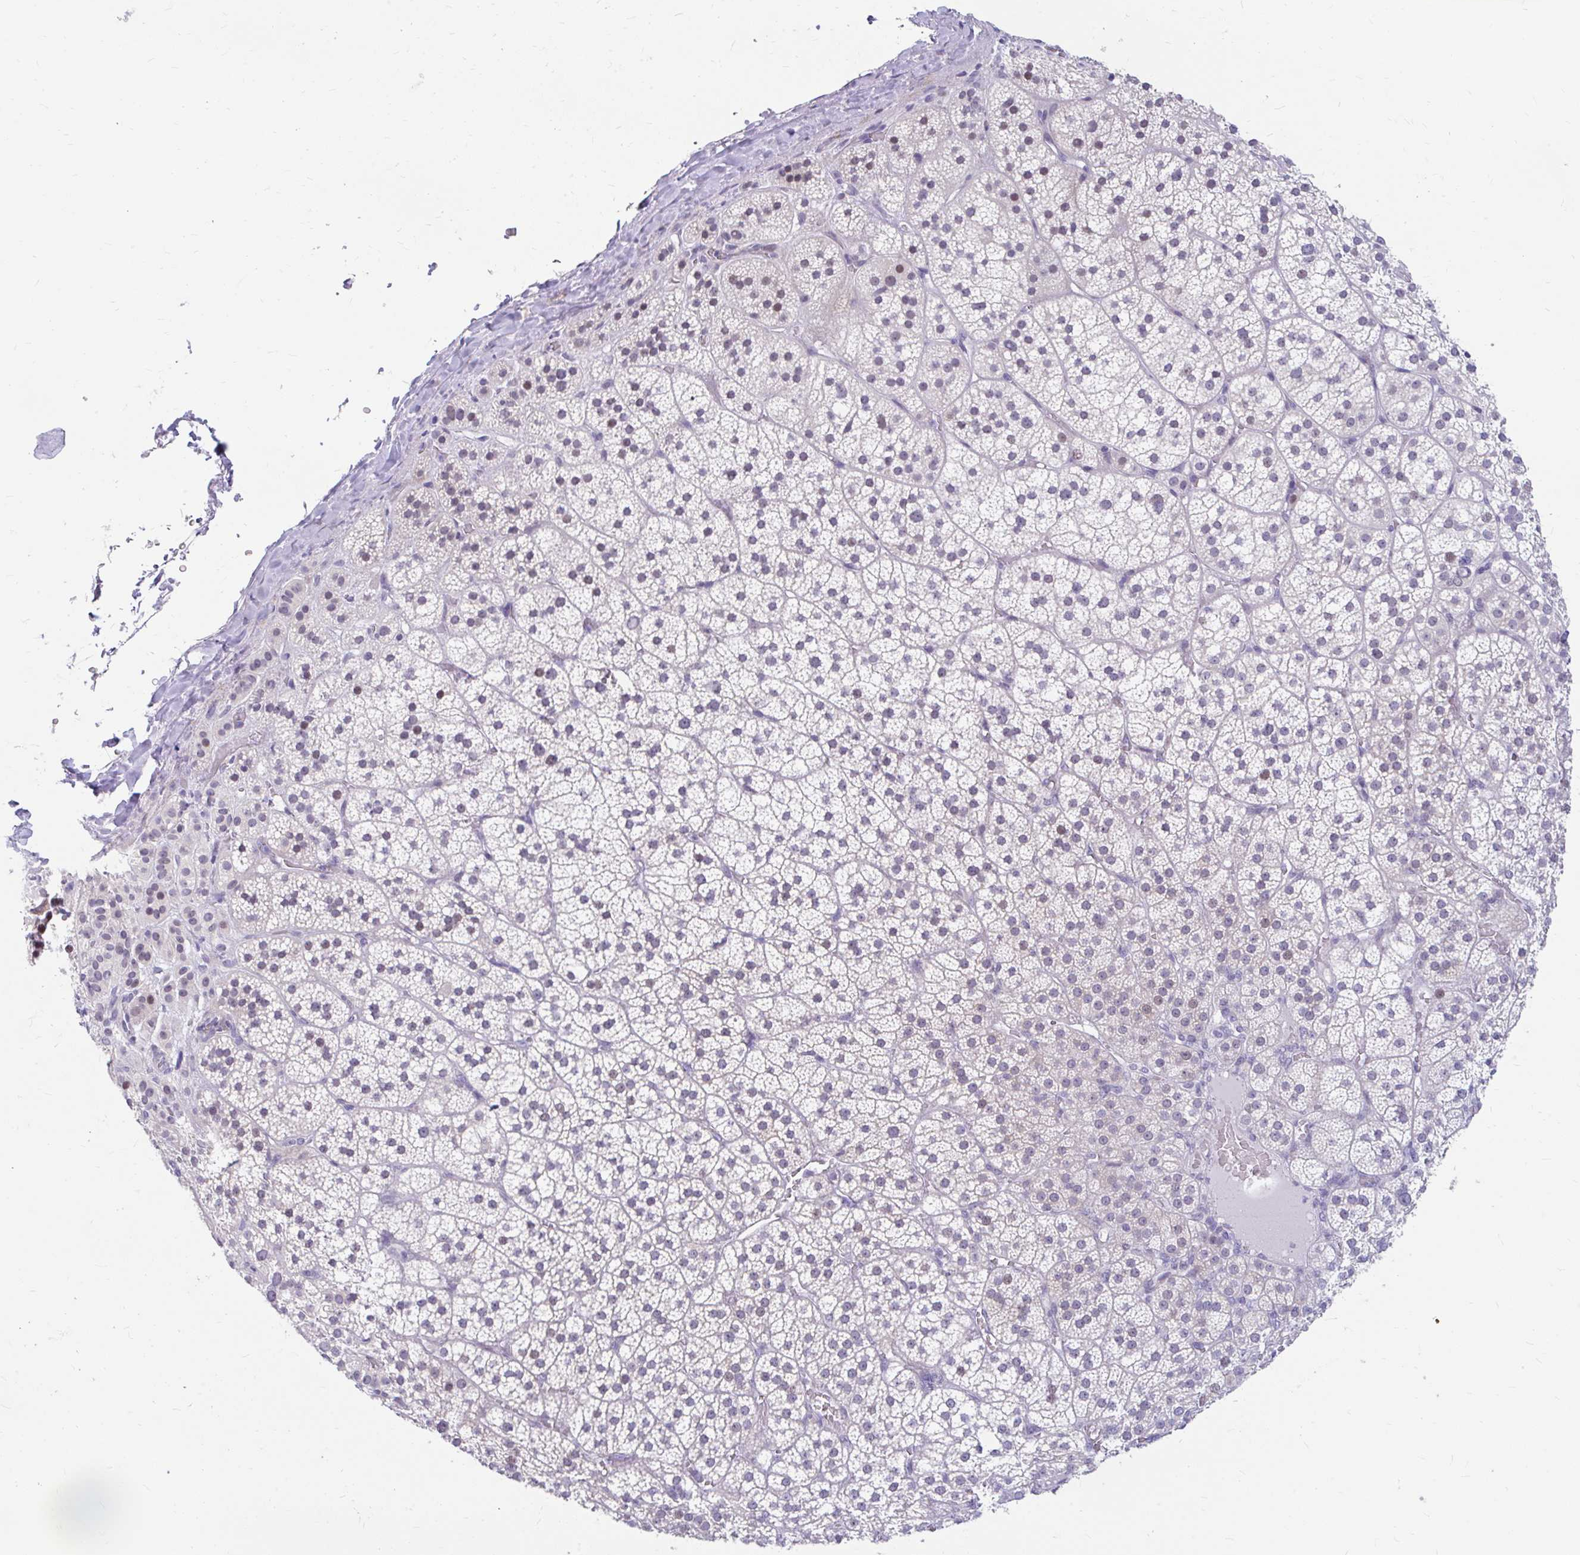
{"staining": {"intensity": "moderate", "quantity": "<25%", "location": "cytoplasmic/membranous,nuclear"}, "tissue": "adrenal gland", "cell_type": "Glandular cells", "image_type": "normal", "snomed": [{"axis": "morphology", "description": "Normal tissue, NOS"}, {"axis": "topography", "description": "Adrenal gland"}], "caption": "Benign adrenal gland was stained to show a protein in brown. There is low levels of moderate cytoplasmic/membranous,nuclear expression in approximately <25% of glandular cells.", "gene": "RGS16", "patient": {"sex": "female", "age": 60}}